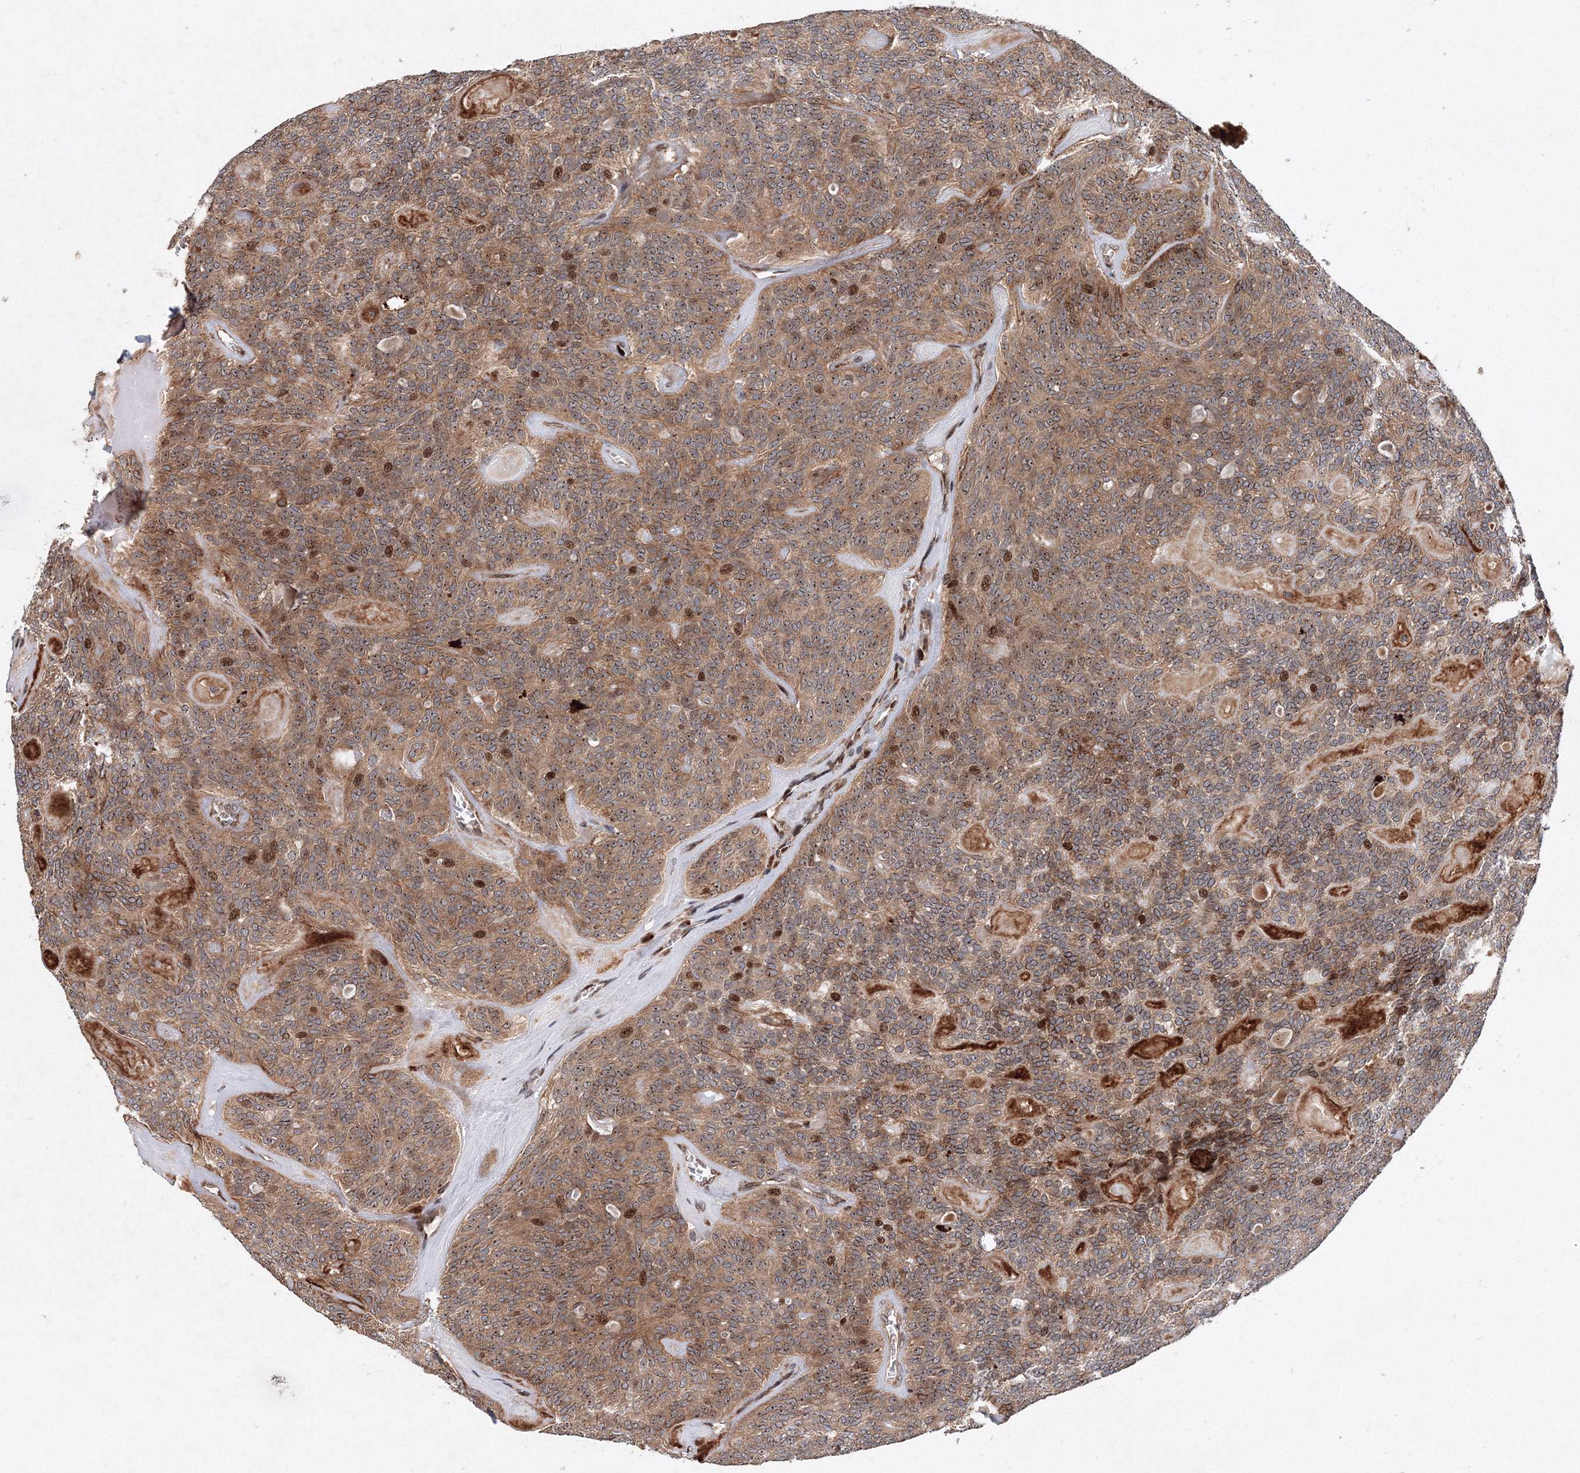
{"staining": {"intensity": "moderate", "quantity": ">75%", "location": "cytoplasmic/membranous,nuclear"}, "tissue": "head and neck cancer", "cell_type": "Tumor cells", "image_type": "cancer", "snomed": [{"axis": "morphology", "description": "Adenocarcinoma, NOS"}, {"axis": "topography", "description": "Head-Neck"}], "caption": "The image demonstrates staining of head and neck cancer, revealing moderate cytoplasmic/membranous and nuclear protein expression (brown color) within tumor cells. (Stains: DAB in brown, nuclei in blue, Microscopy: brightfield microscopy at high magnification).", "gene": "ANKAR", "patient": {"sex": "male", "age": 66}}